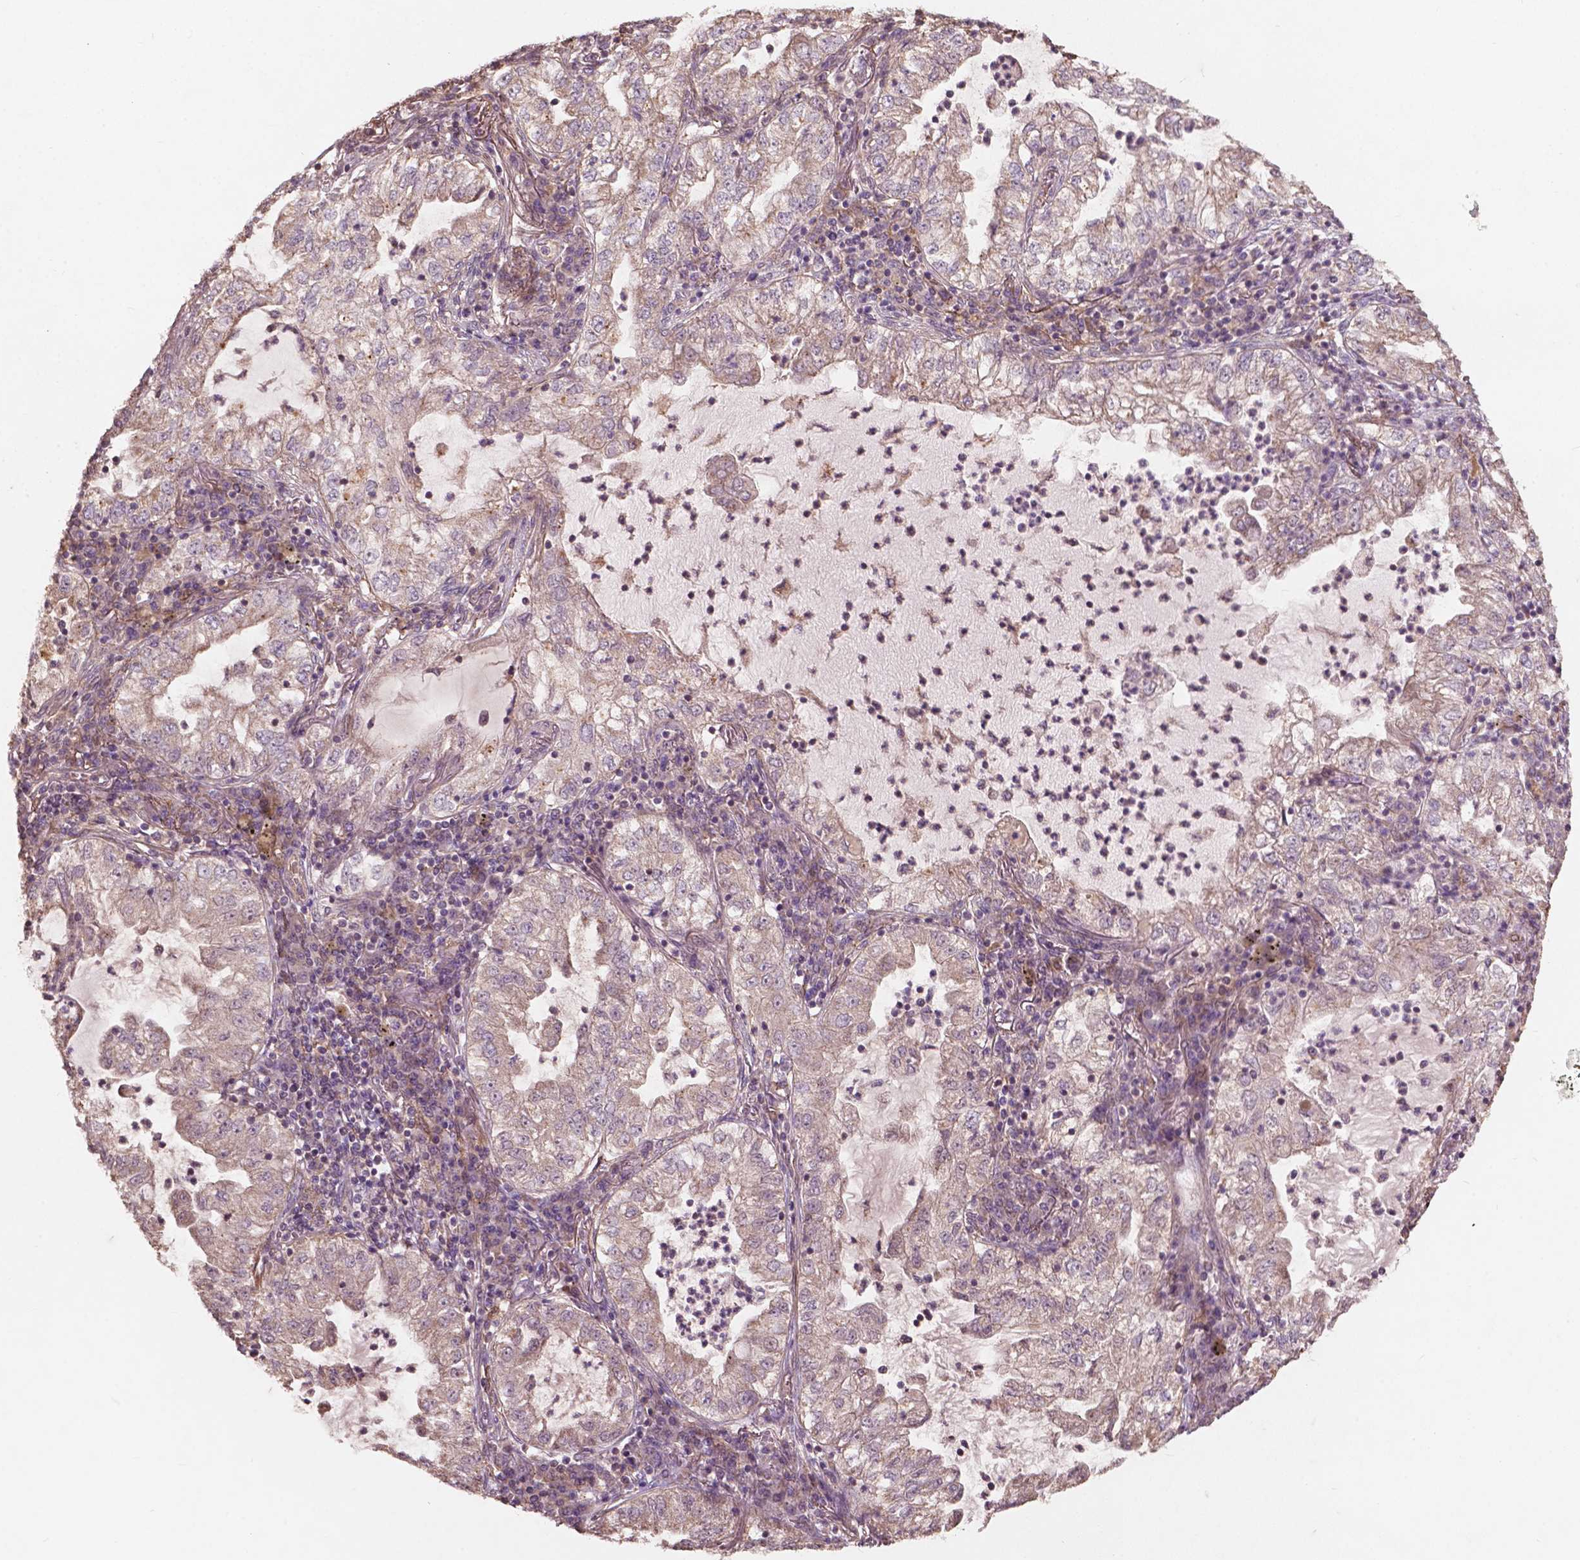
{"staining": {"intensity": "weak", "quantity": "25%-75%", "location": "cytoplasmic/membranous"}, "tissue": "lung cancer", "cell_type": "Tumor cells", "image_type": "cancer", "snomed": [{"axis": "morphology", "description": "Adenocarcinoma, NOS"}, {"axis": "topography", "description": "Lung"}], "caption": "Immunohistochemistry staining of lung cancer, which demonstrates low levels of weak cytoplasmic/membranous positivity in about 25%-75% of tumor cells indicating weak cytoplasmic/membranous protein positivity. The staining was performed using DAB (brown) for protein detection and nuclei were counterstained in hematoxylin (blue).", "gene": "CDC42BPA", "patient": {"sex": "female", "age": 73}}